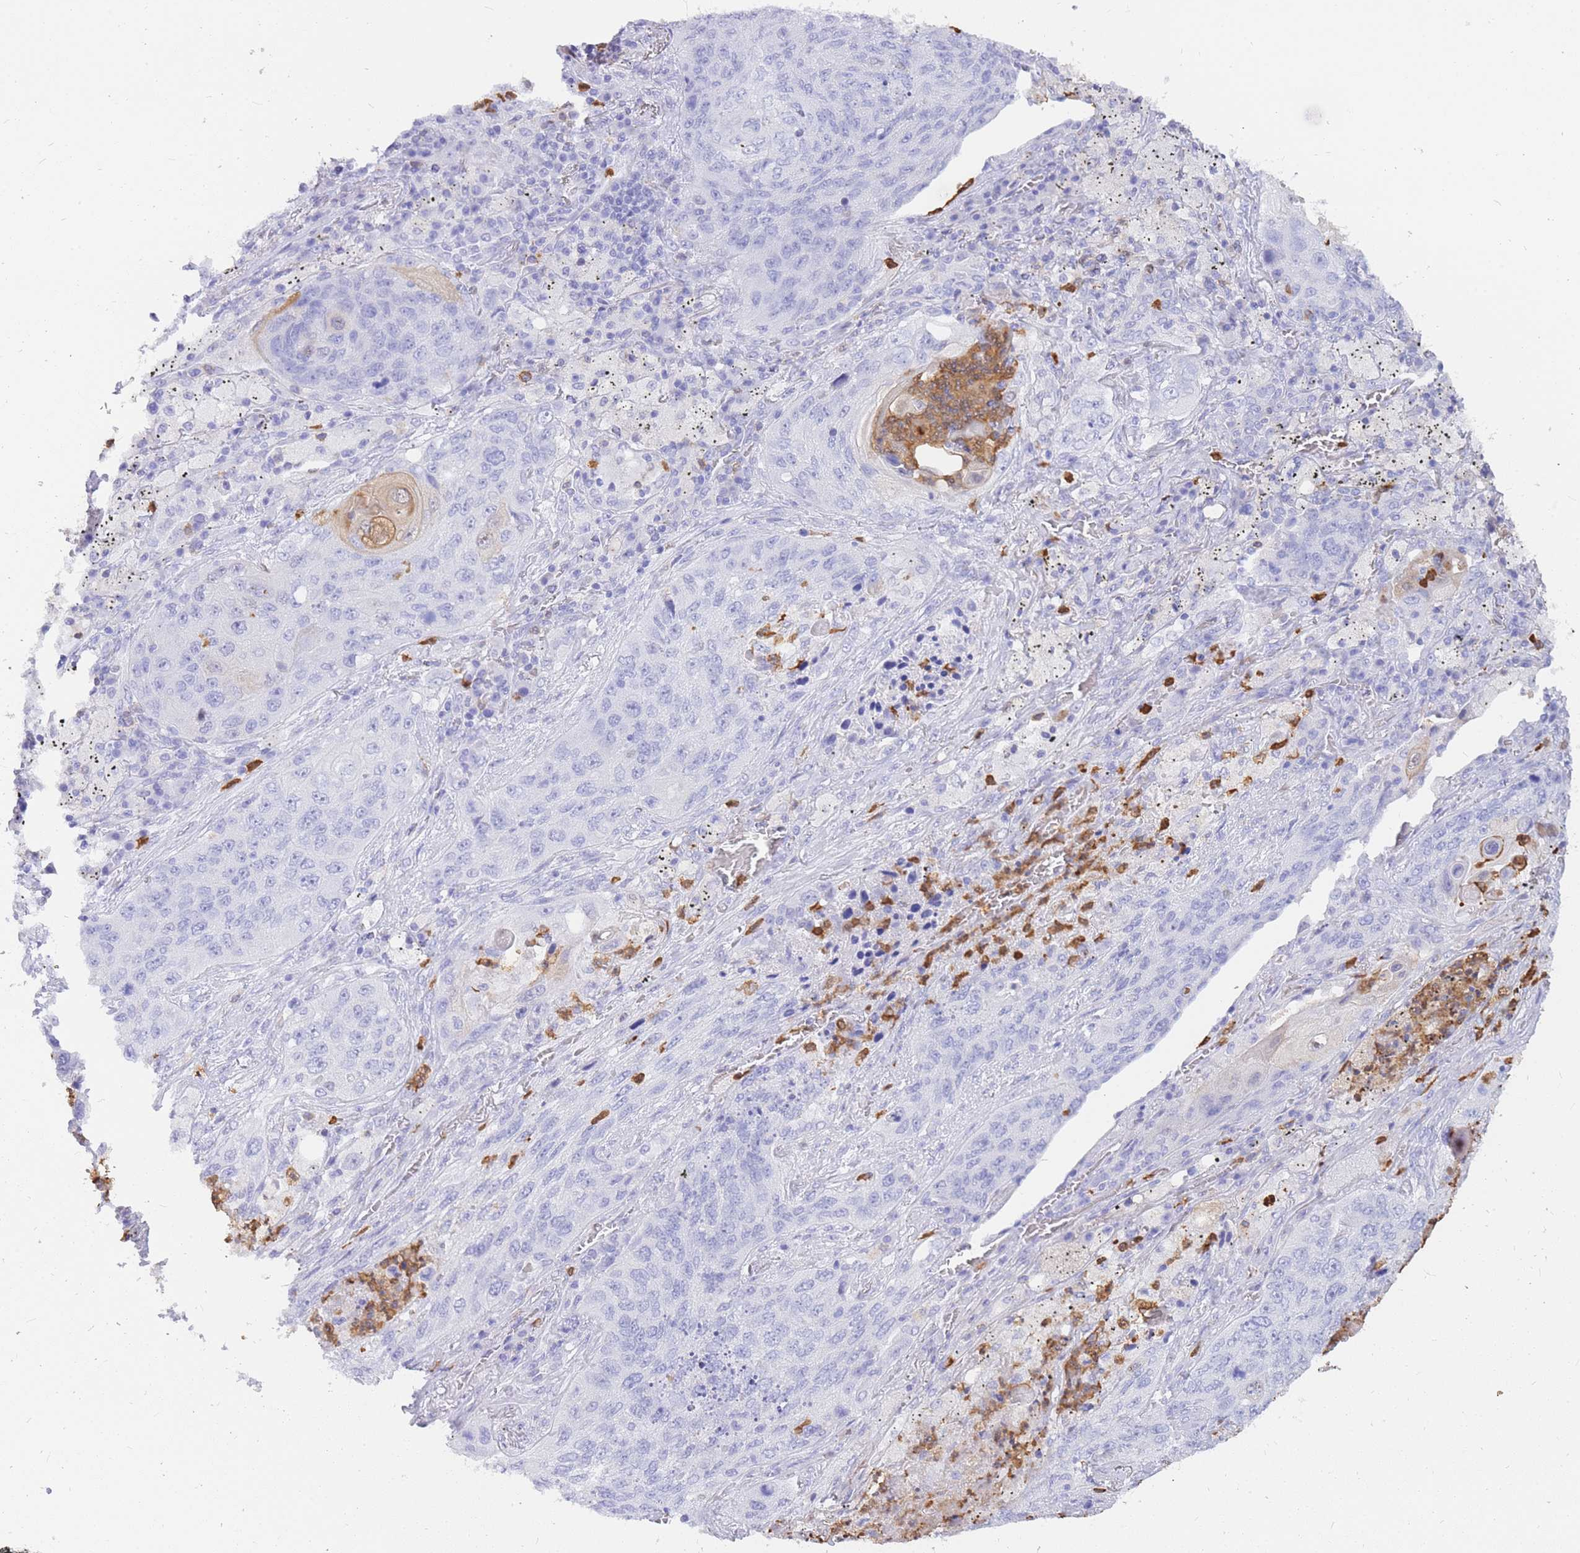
{"staining": {"intensity": "negative", "quantity": "none", "location": "none"}, "tissue": "lung cancer", "cell_type": "Tumor cells", "image_type": "cancer", "snomed": [{"axis": "morphology", "description": "Squamous cell carcinoma, NOS"}, {"axis": "topography", "description": "Lung"}], "caption": "An IHC image of lung cancer is shown. There is no staining in tumor cells of lung cancer.", "gene": "HERC1", "patient": {"sex": "female", "age": 63}}